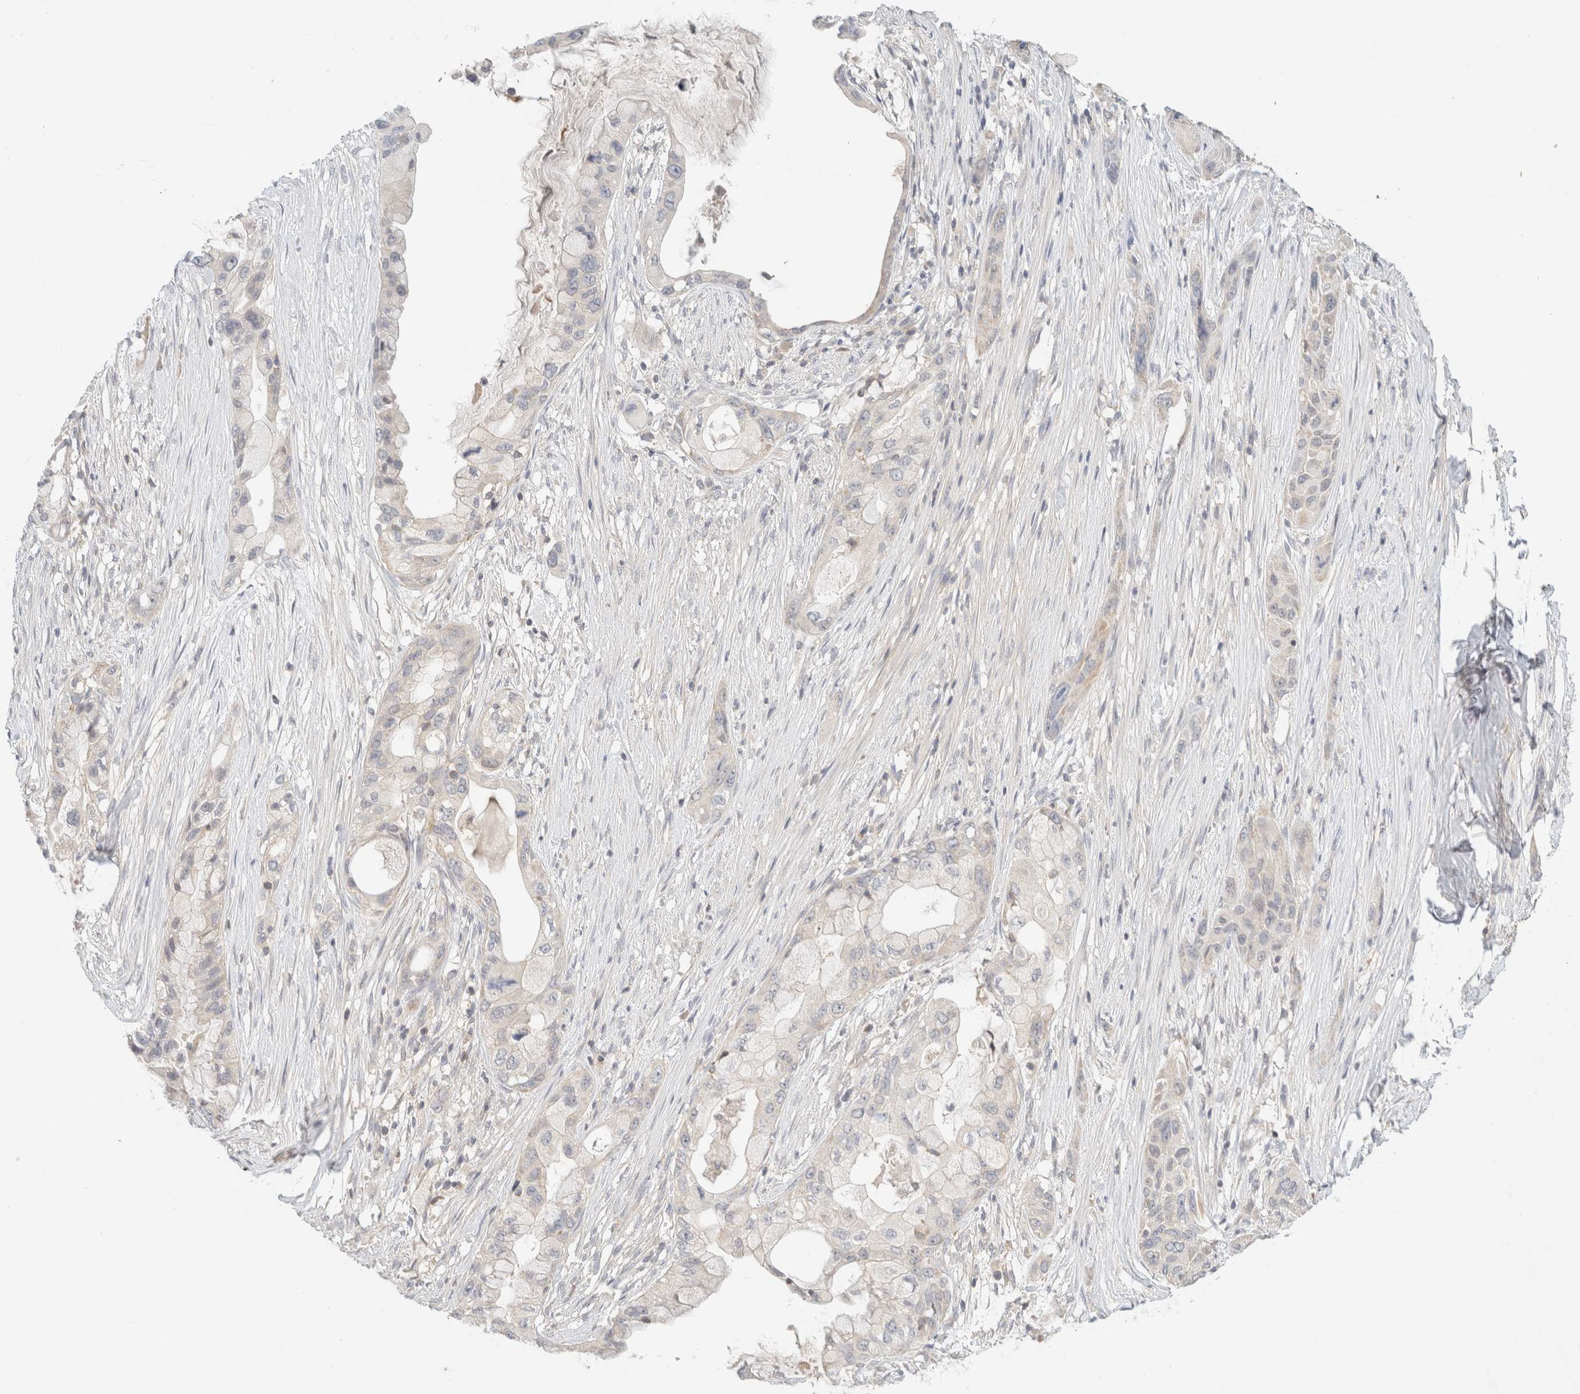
{"staining": {"intensity": "negative", "quantity": "none", "location": "none"}, "tissue": "pancreatic cancer", "cell_type": "Tumor cells", "image_type": "cancer", "snomed": [{"axis": "morphology", "description": "Adenocarcinoma, NOS"}, {"axis": "topography", "description": "Pancreas"}], "caption": "The IHC photomicrograph has no significant staining in tumor cells of adenocarcinoma (pancreatic) tissue. The staining was performed using DAB to visualize the protein expression in brown, while the nuclei were stained in blue with hematoxylin (Magnification: 20x).", "gene": "MRM3", "patient": {"sex": "male", "age": 53}}